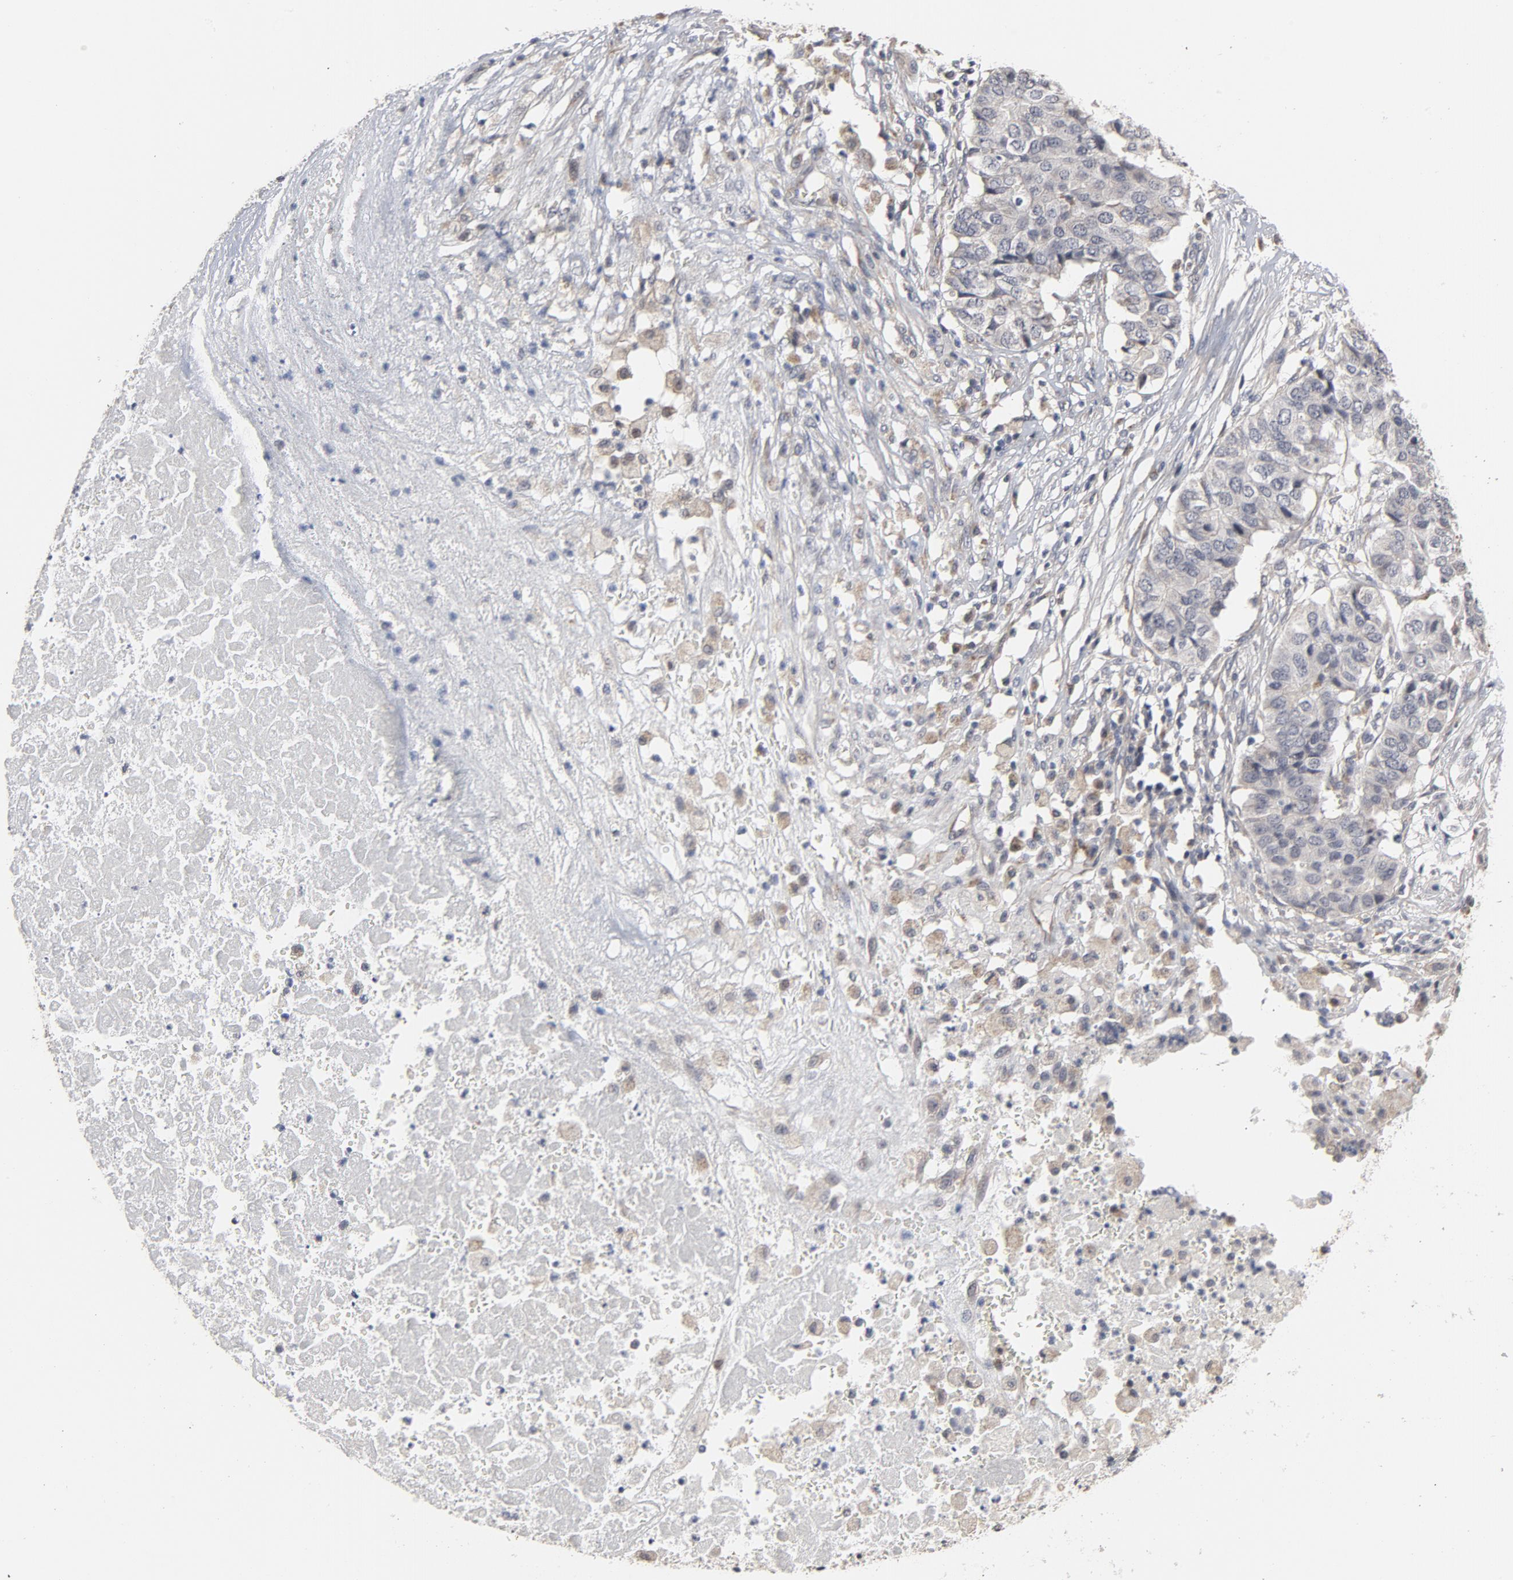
{"staining": {"intensity": "negative", "quantity": "none", "location": "none"}, "tissue": "pancreatic cancer", "cell_type": "Tumor cells", "image_type": "cancer", "snomed": [{"axis": "morphology", "description": "Adenocarcinoma, NOS"}, {"axis": "topography", "description": "Pancreas"}], "caption": "Human pancreatic cancer stained for a protein using IHC displays no positivity in tumor cells.", "gene": "PPP1R1B", "patient": {"sex": "male", "age": 50}}